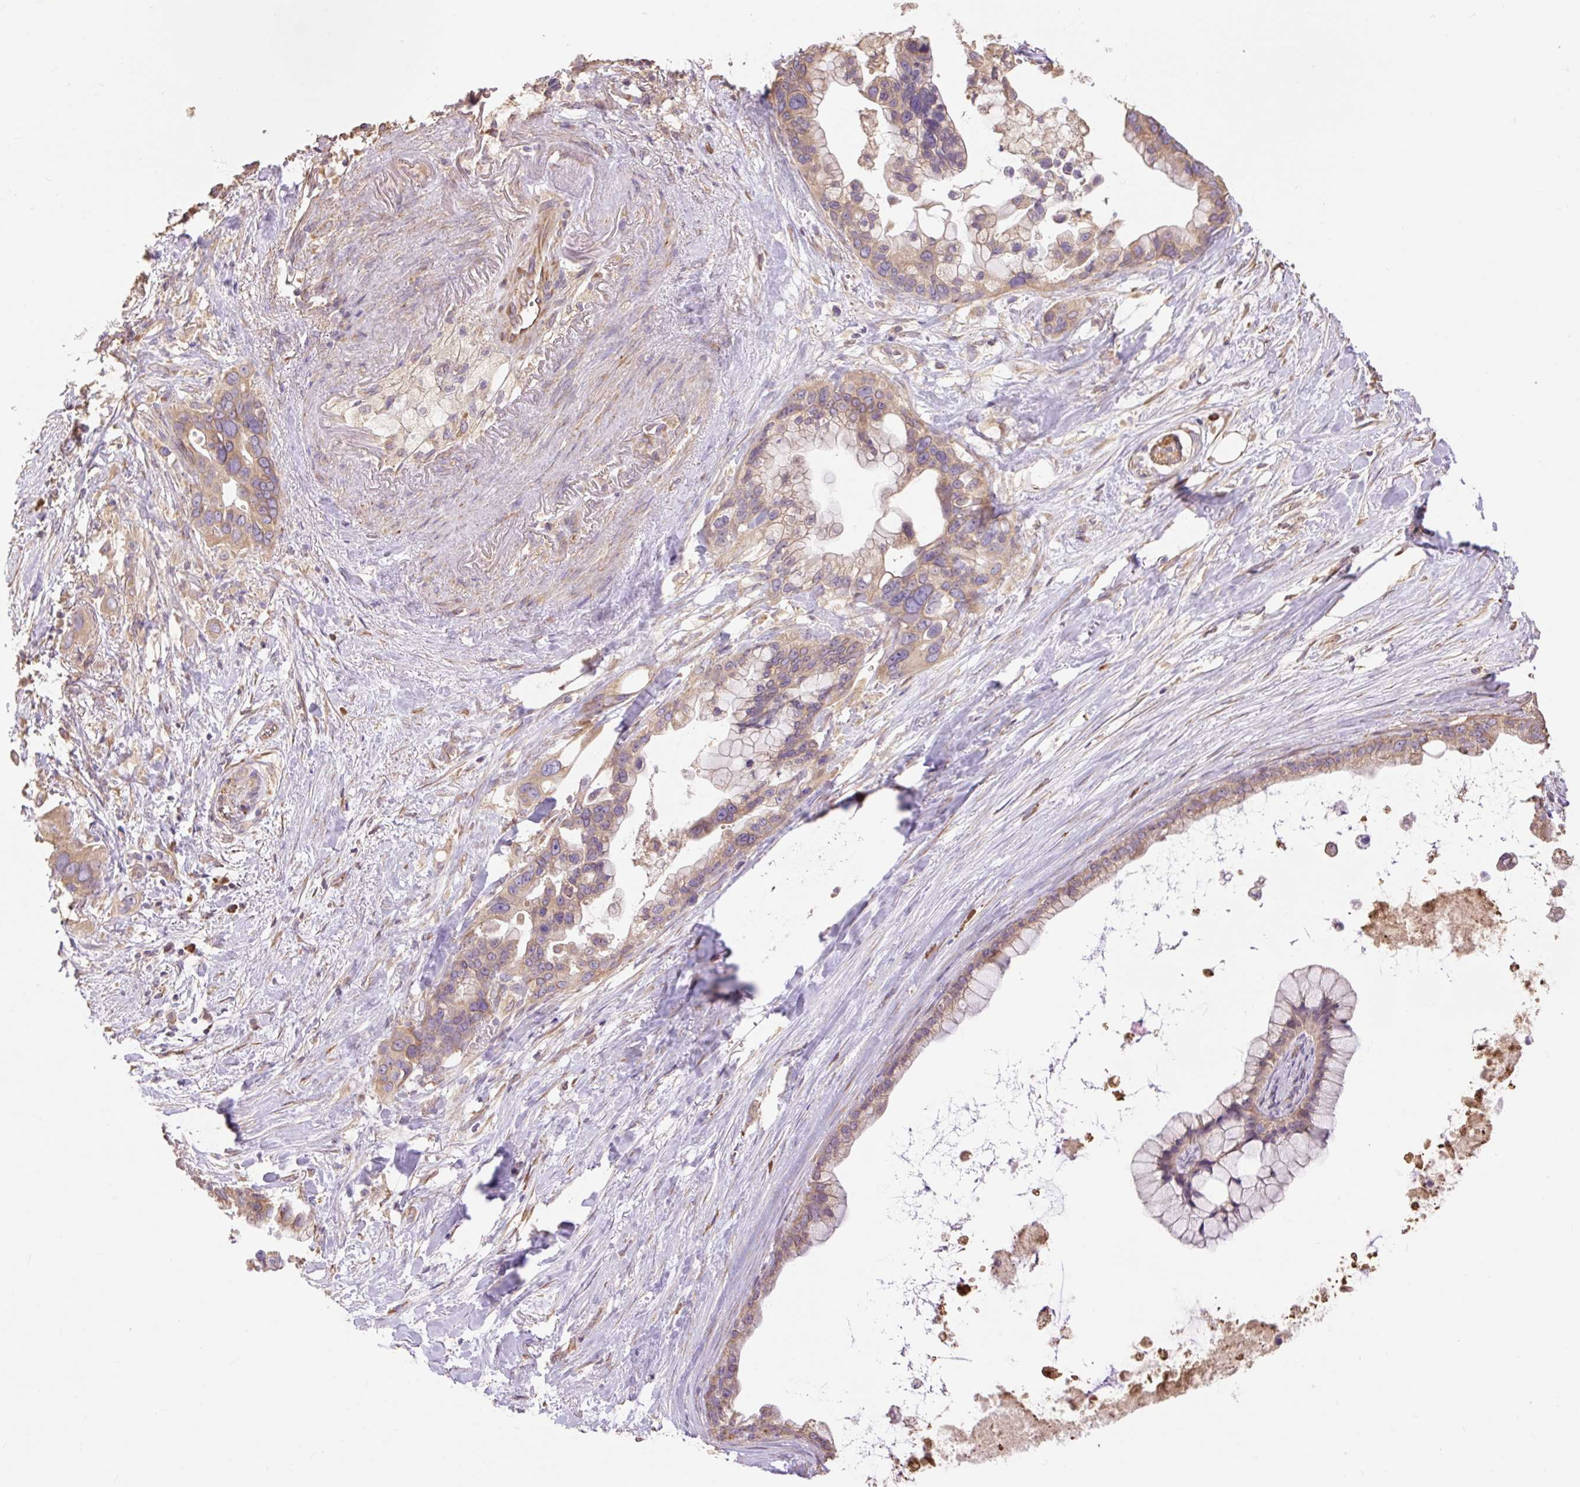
{"staining": {"intensity": "moderate", "quantity": ">75%", "location": "cytoplasmic/membranous"}, "tissue": "pancreatic cancer", "cell_type": "Tumor cells", "image_type": "cancer", "snomed": [{"axis": "morphology", "description": "Adenocarcinoma, NOS"}, {"axis": "topography", "description": "Pancreas"}], "caption": "Pancreatic adenocarcinoma was stained to show a protein in brown. There is medium levels of moderate cytoplasmic/membranous positivity in approximately >75% of tumor cells. The staining was performed using DAB (3,3'-diaminobenzidine), with brown indicating positive protein expression. Nuclei are stained blue with hematoxylin.", "gene": "DESI1", "patient": {"sex": "female", "age": 83}}